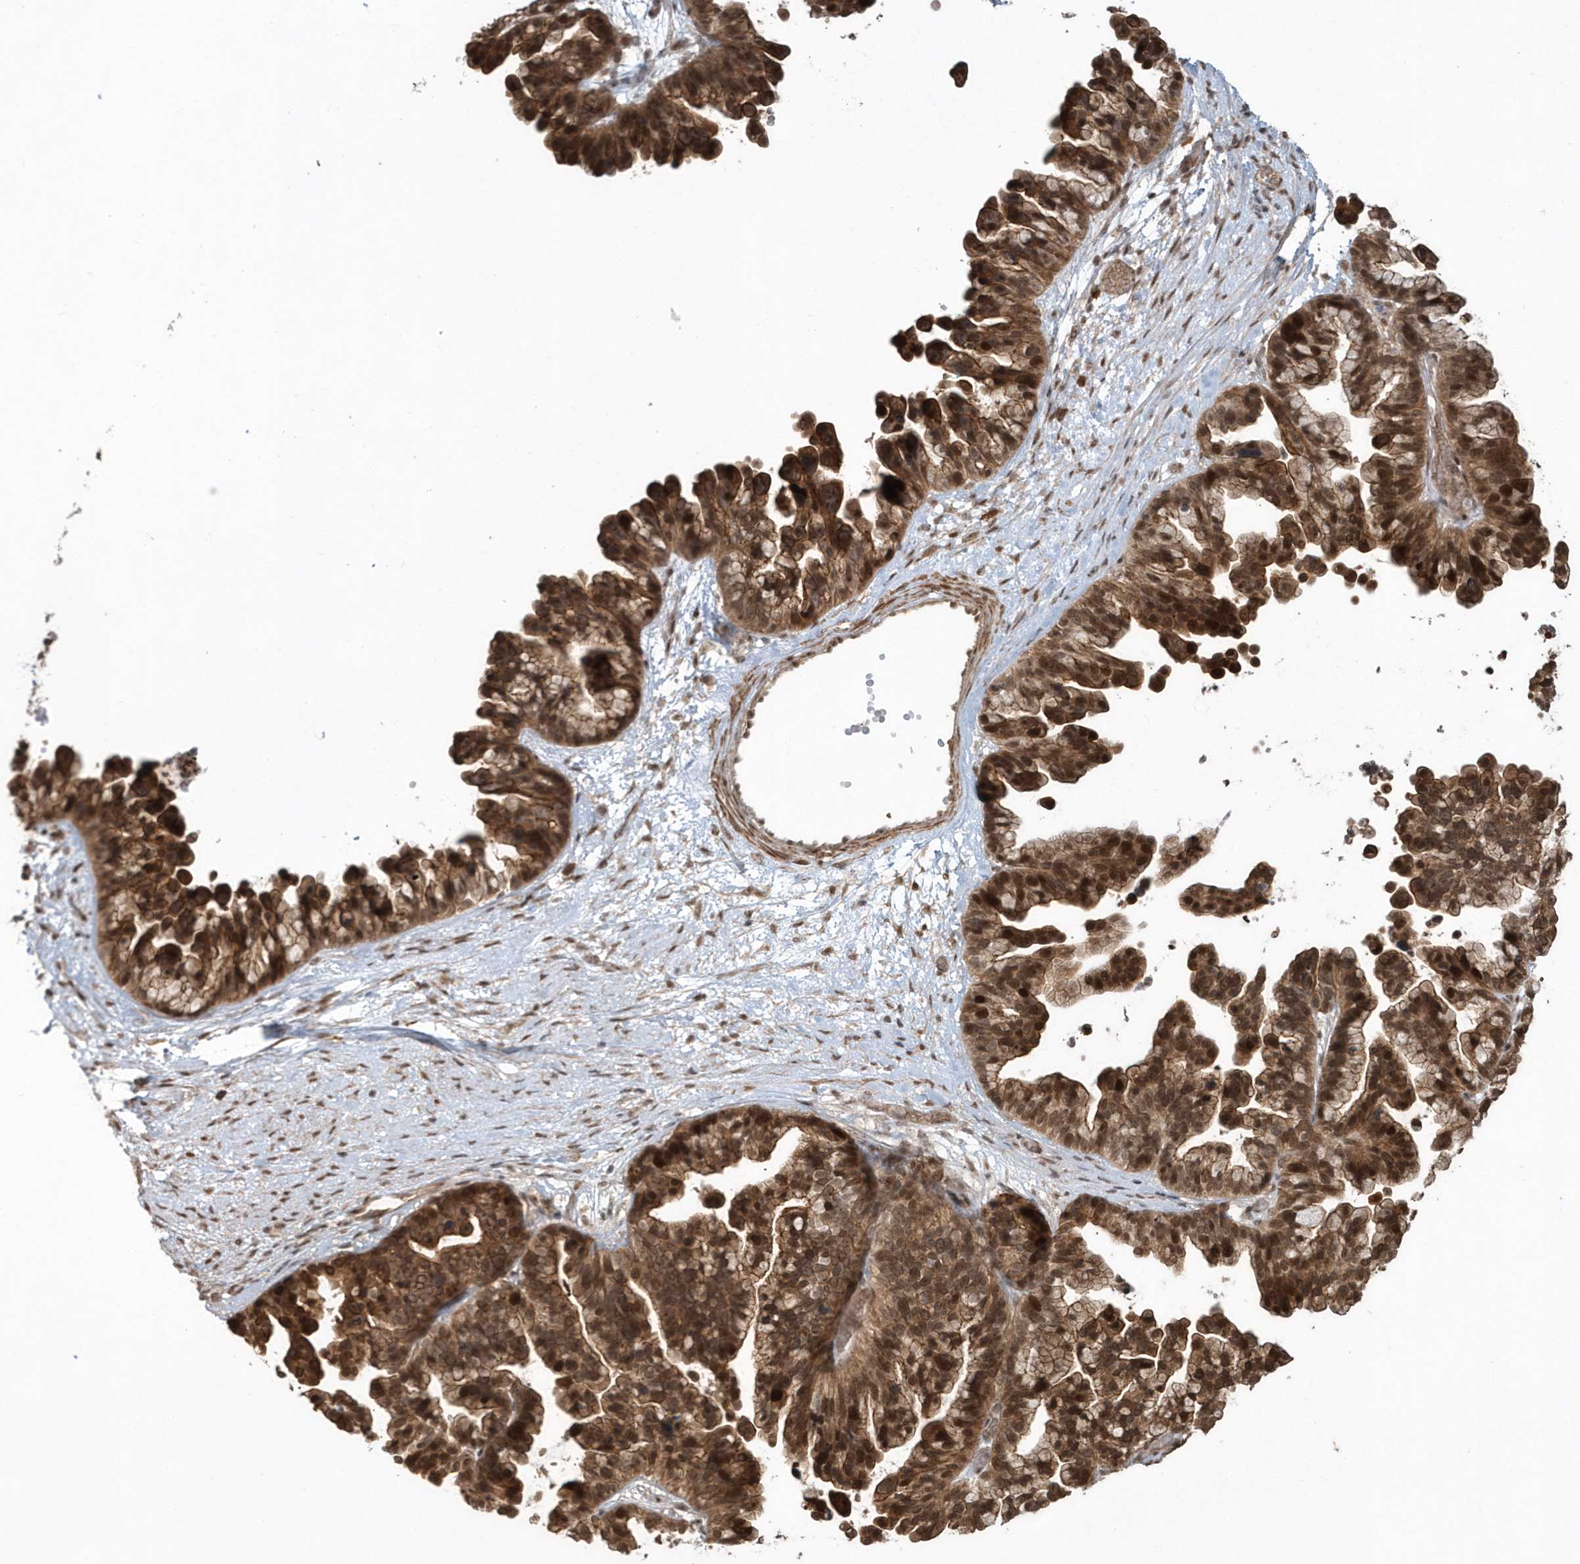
{"staining": {"intensity": "strong", "quantity": ">75%", "location": "cytoplasmic/membranous,nuclear"}, "tissue": "ovarian cancer", "cell_type": "Tumor cells", "image_type": "cancer", "snomed": [{"axis": "morphology", "description": "Cystadenocarcinoma, serous, NOS"}, {"axis": "topography", "description": "Ovary"}], "caption": "Serous cystadenocarcinoma (ovarian) stained with DAB immunohistochemistry (IHC) demonstrates high levels of strong cytoplasmic/membranous and nuclear positivity in approximately >75% of tumor cells.", "gene": "EPB41L4A", "patient": {"sex": "female", "age": 56}}